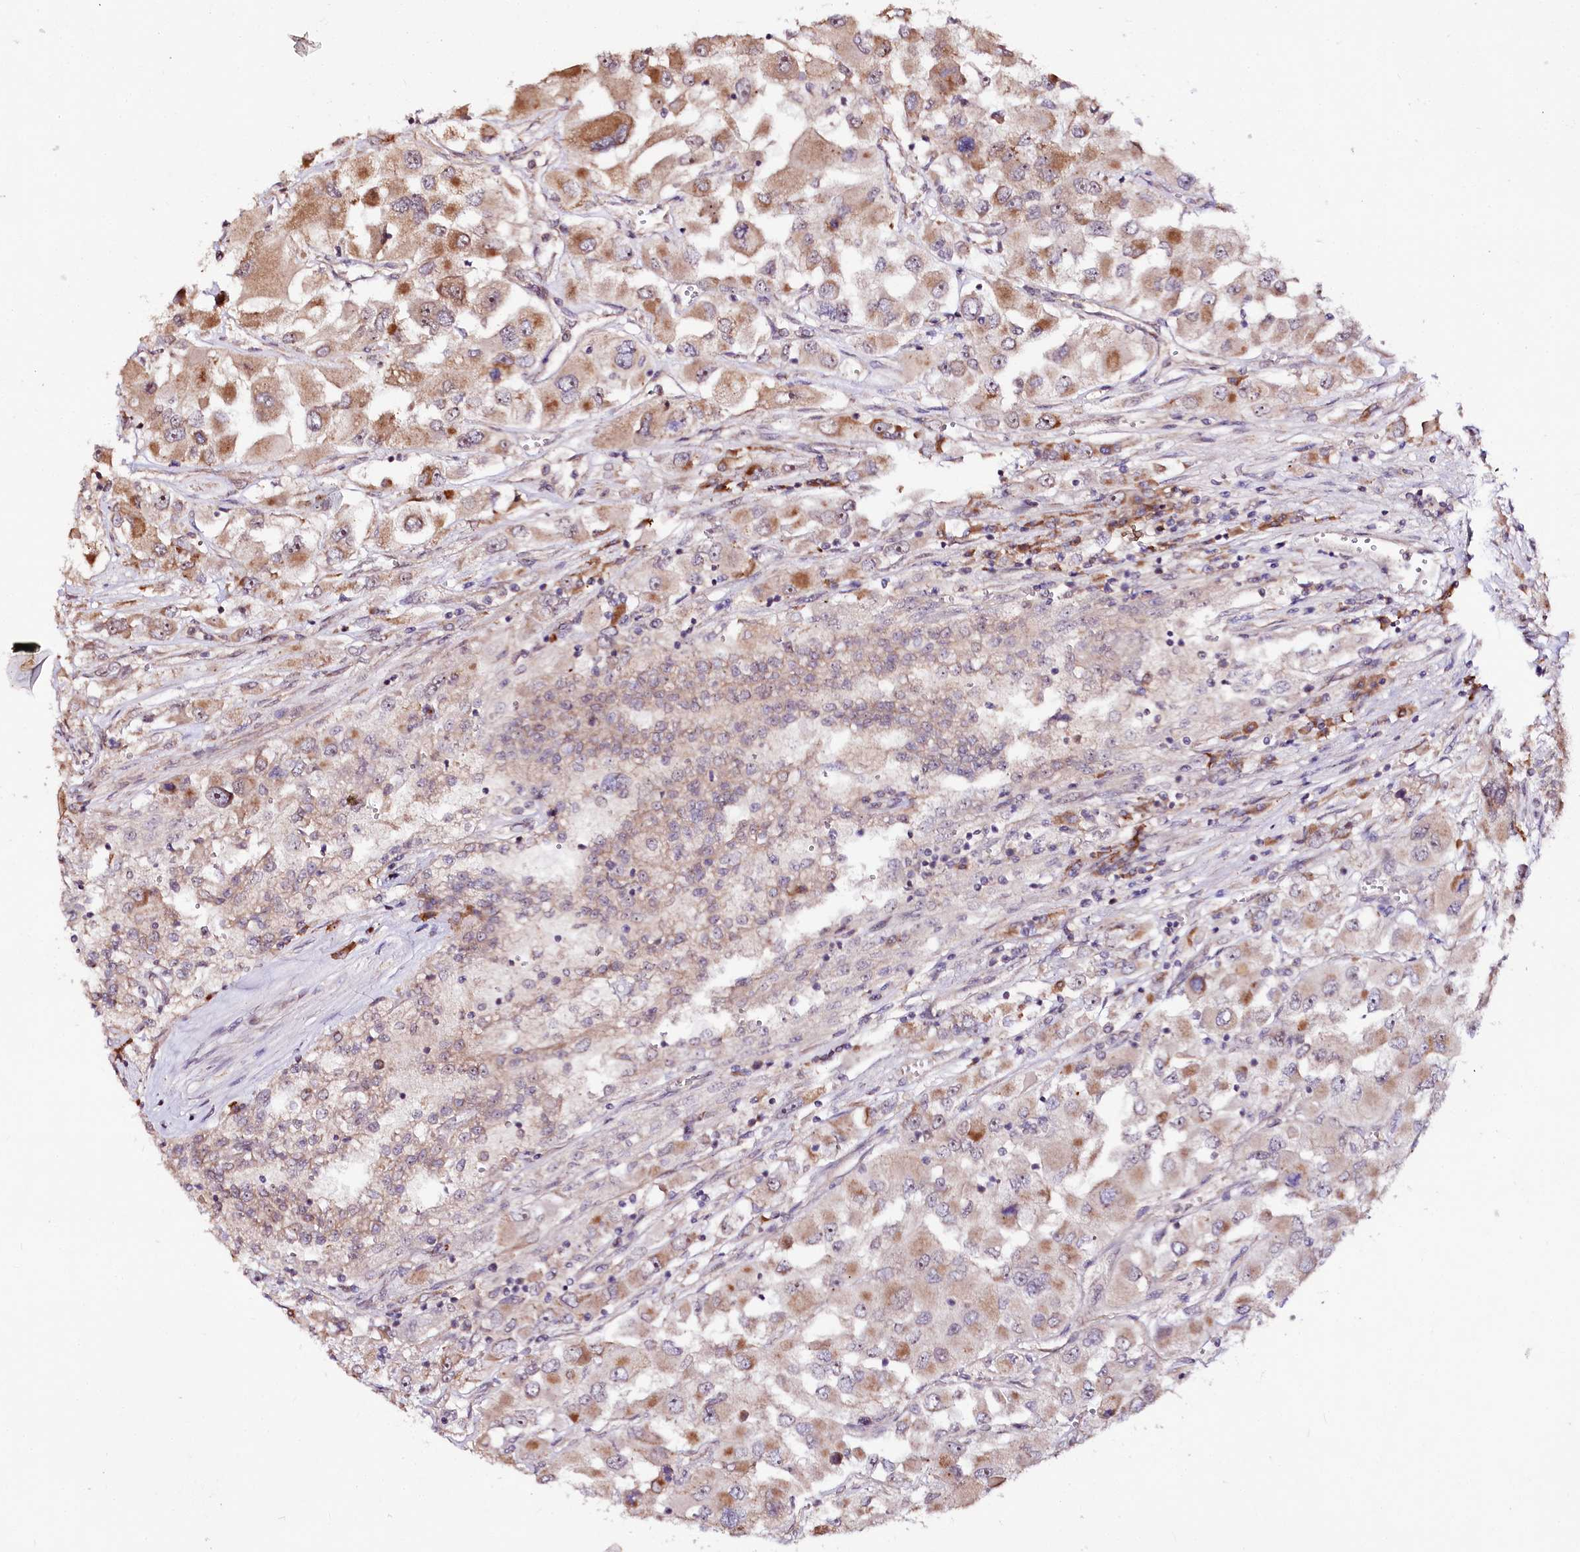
{"staining": {"intensity": "moderate", "quantity": "<25%", "location": "cytoplasmic/membranous"}, "tissue": "renal cancer", "cell_type": "Tumor cells", "image_type": "cancer", "snomed": [{"axis": "morphology", "description": "Adenocarcinoma, NOS"}, {"axis": "topography", "description": "Kidney"}], "caption": "A low amount of moderate cytoplasmic/membranous staining is present in approximately <25% of tumor cells in renal cancer (adenocarcinoma) tissue.", "gene": "DMP1", "patient": {"sex": "female", "age": 52}}